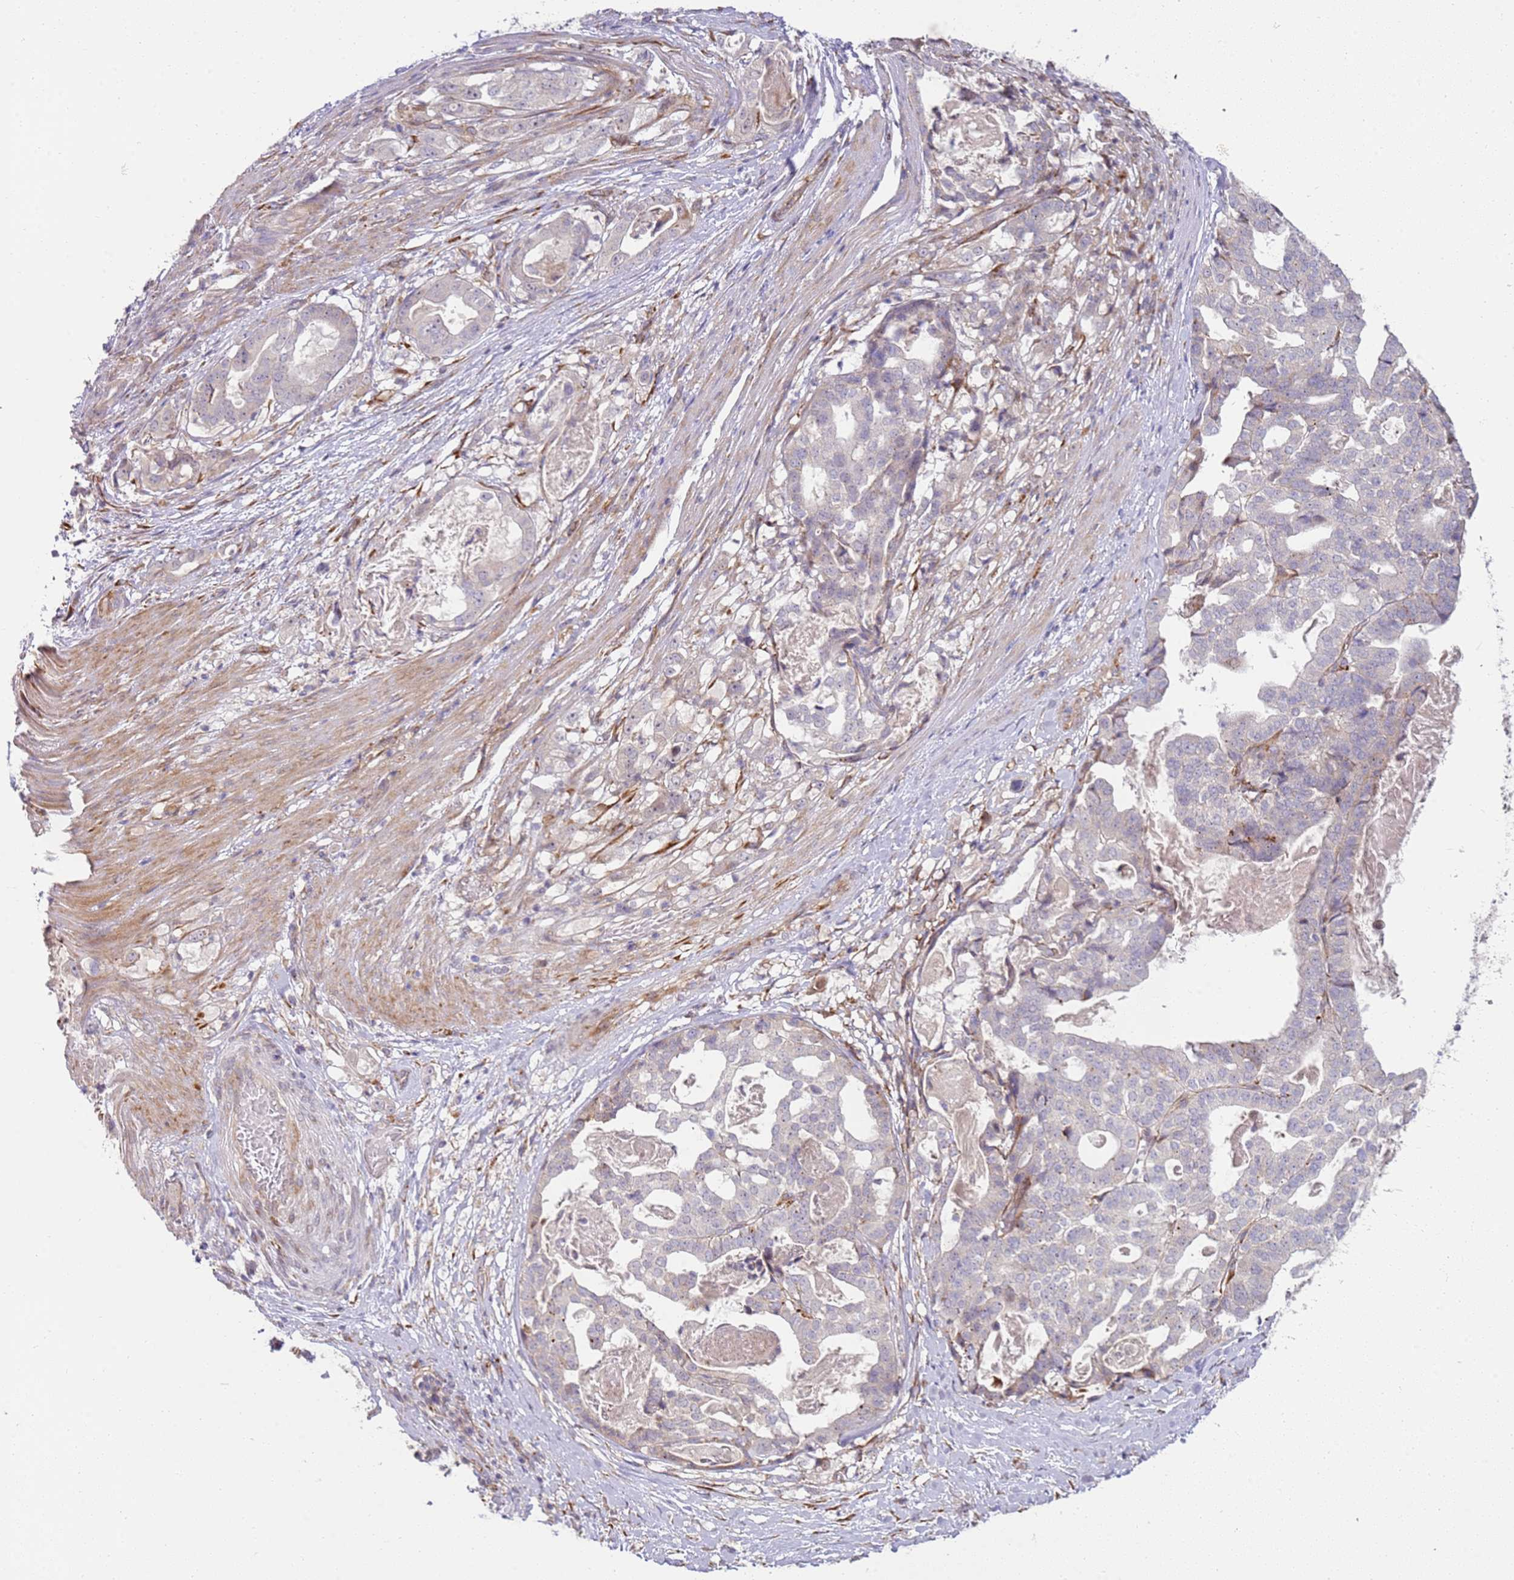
{"staining": {"intensity": "negative", "quantity": "none", "location": "none"}, "tissue": "stomach cancer", "cell_type": "Tumor cells", "image_type": "cancer", "snomed": [{"axis": "morphology", "description": "Adenocarcinoma, NOS"}, {"axis": "topography", "description": "Stomach"}], "caption": "Immunohistochemistry image of neoplastic tissue: stomach adenocarcinoma stained with DAB (3,3'-diaminobenzidine) reveals no significant protein positivity in tumor cells.", "gene": "GRAP", "patient": {"sex": "male", "age": 48}}